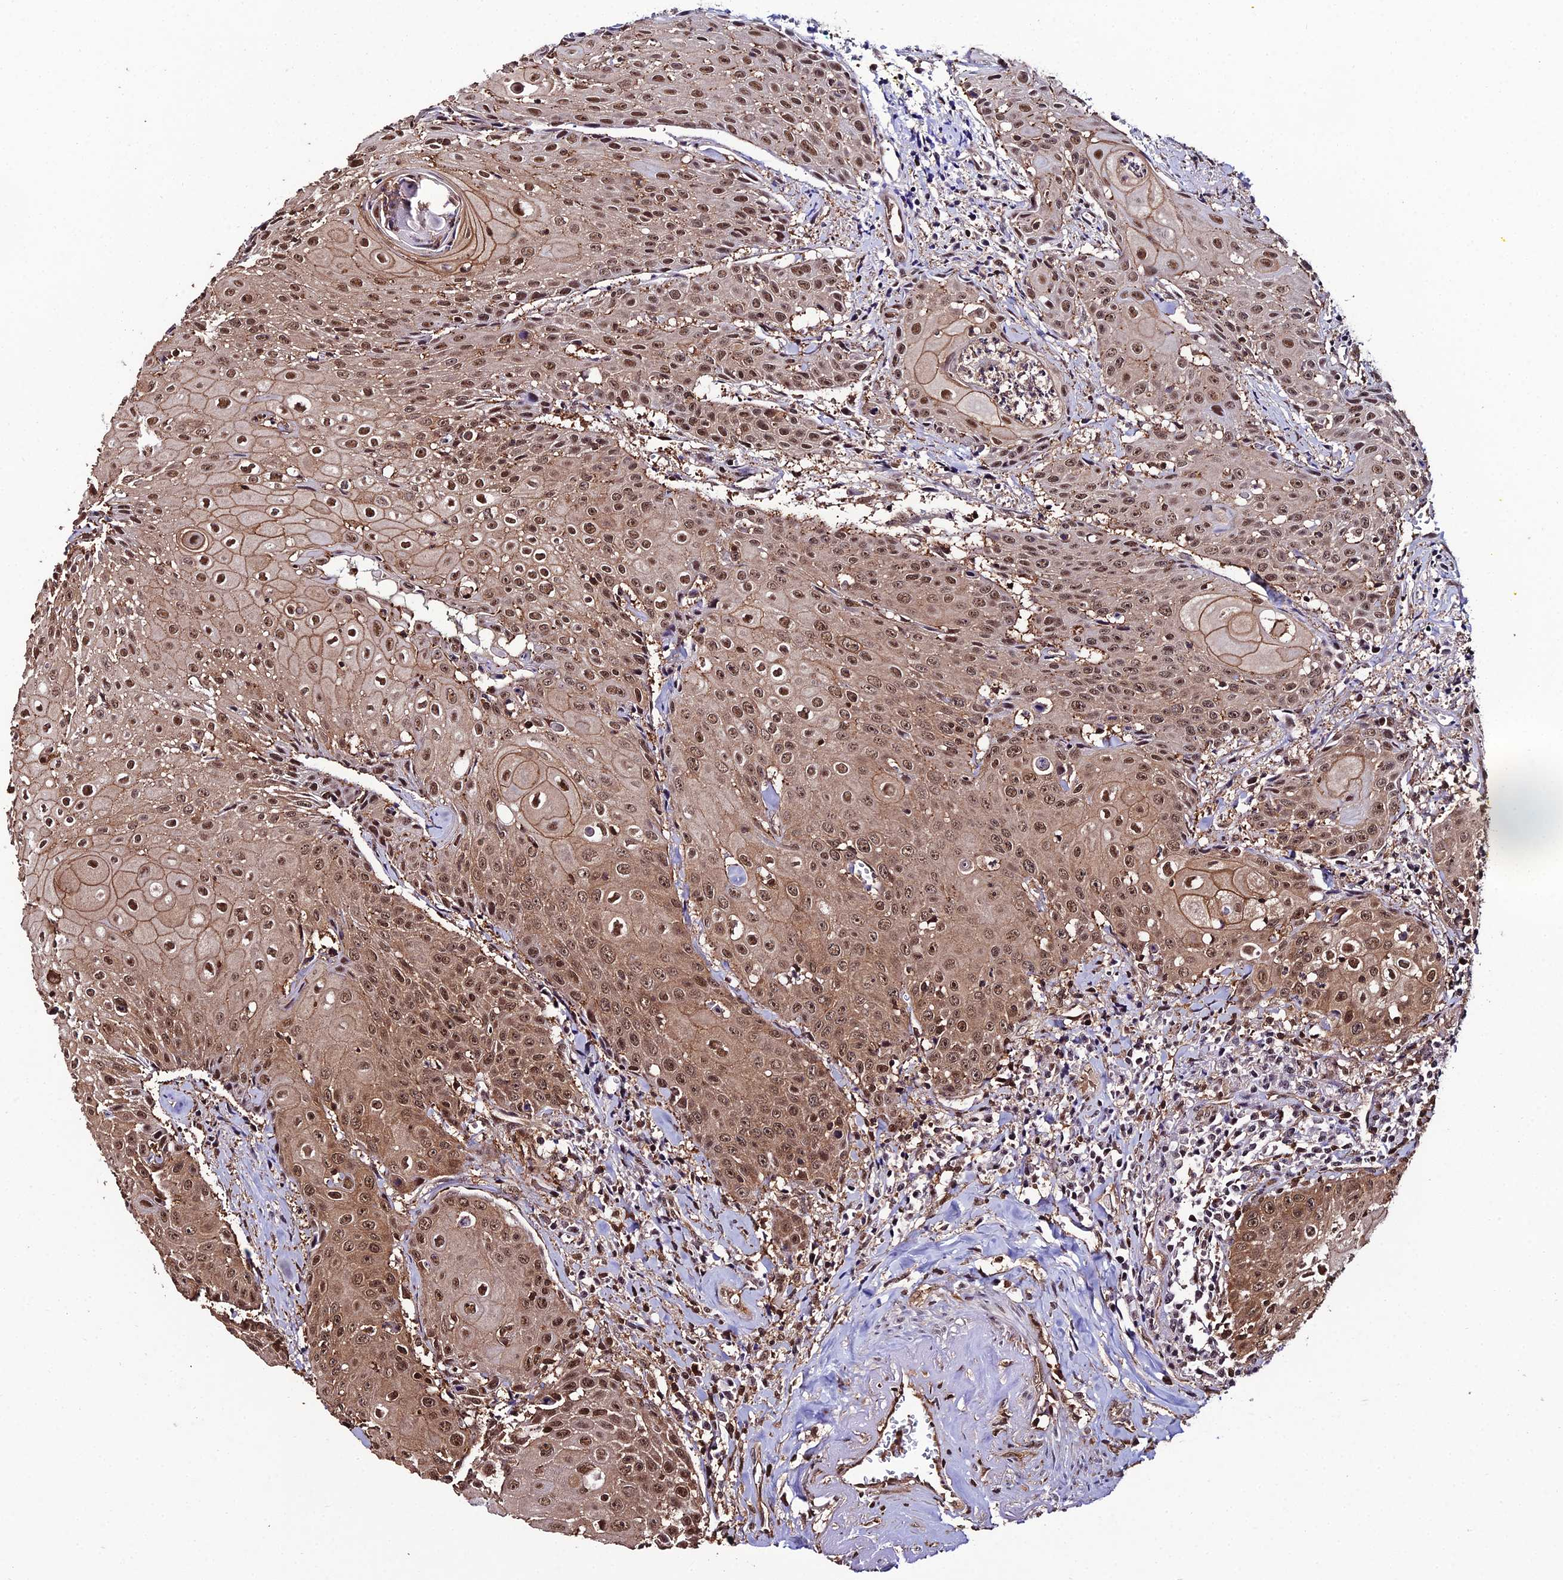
{"staining": {"intensity": "moderate", "quantity": ">75%", "location": "nuclear"}, "tissue": "head and neck cancer", "cell_type": "Tumor cells", "image_type": "cancer", "snomed": [{"axis": "morphology", "description": "Squamous cell carcinoma, NOS"}, {"axis": "topography", "description": "Oral tissue"}, {"axis": "topography", "description": "Head-Neck"}], "caption": "DAB (3,3'-diaminobenzidine) immunohistochemical staining of human squamous cell carcinoma (head and neck) exhibits moderate nuclear protein staining in about >75% of tumor cells.", "gene": "PPP4C", "patient": {"sex": "female", "age": 82}}